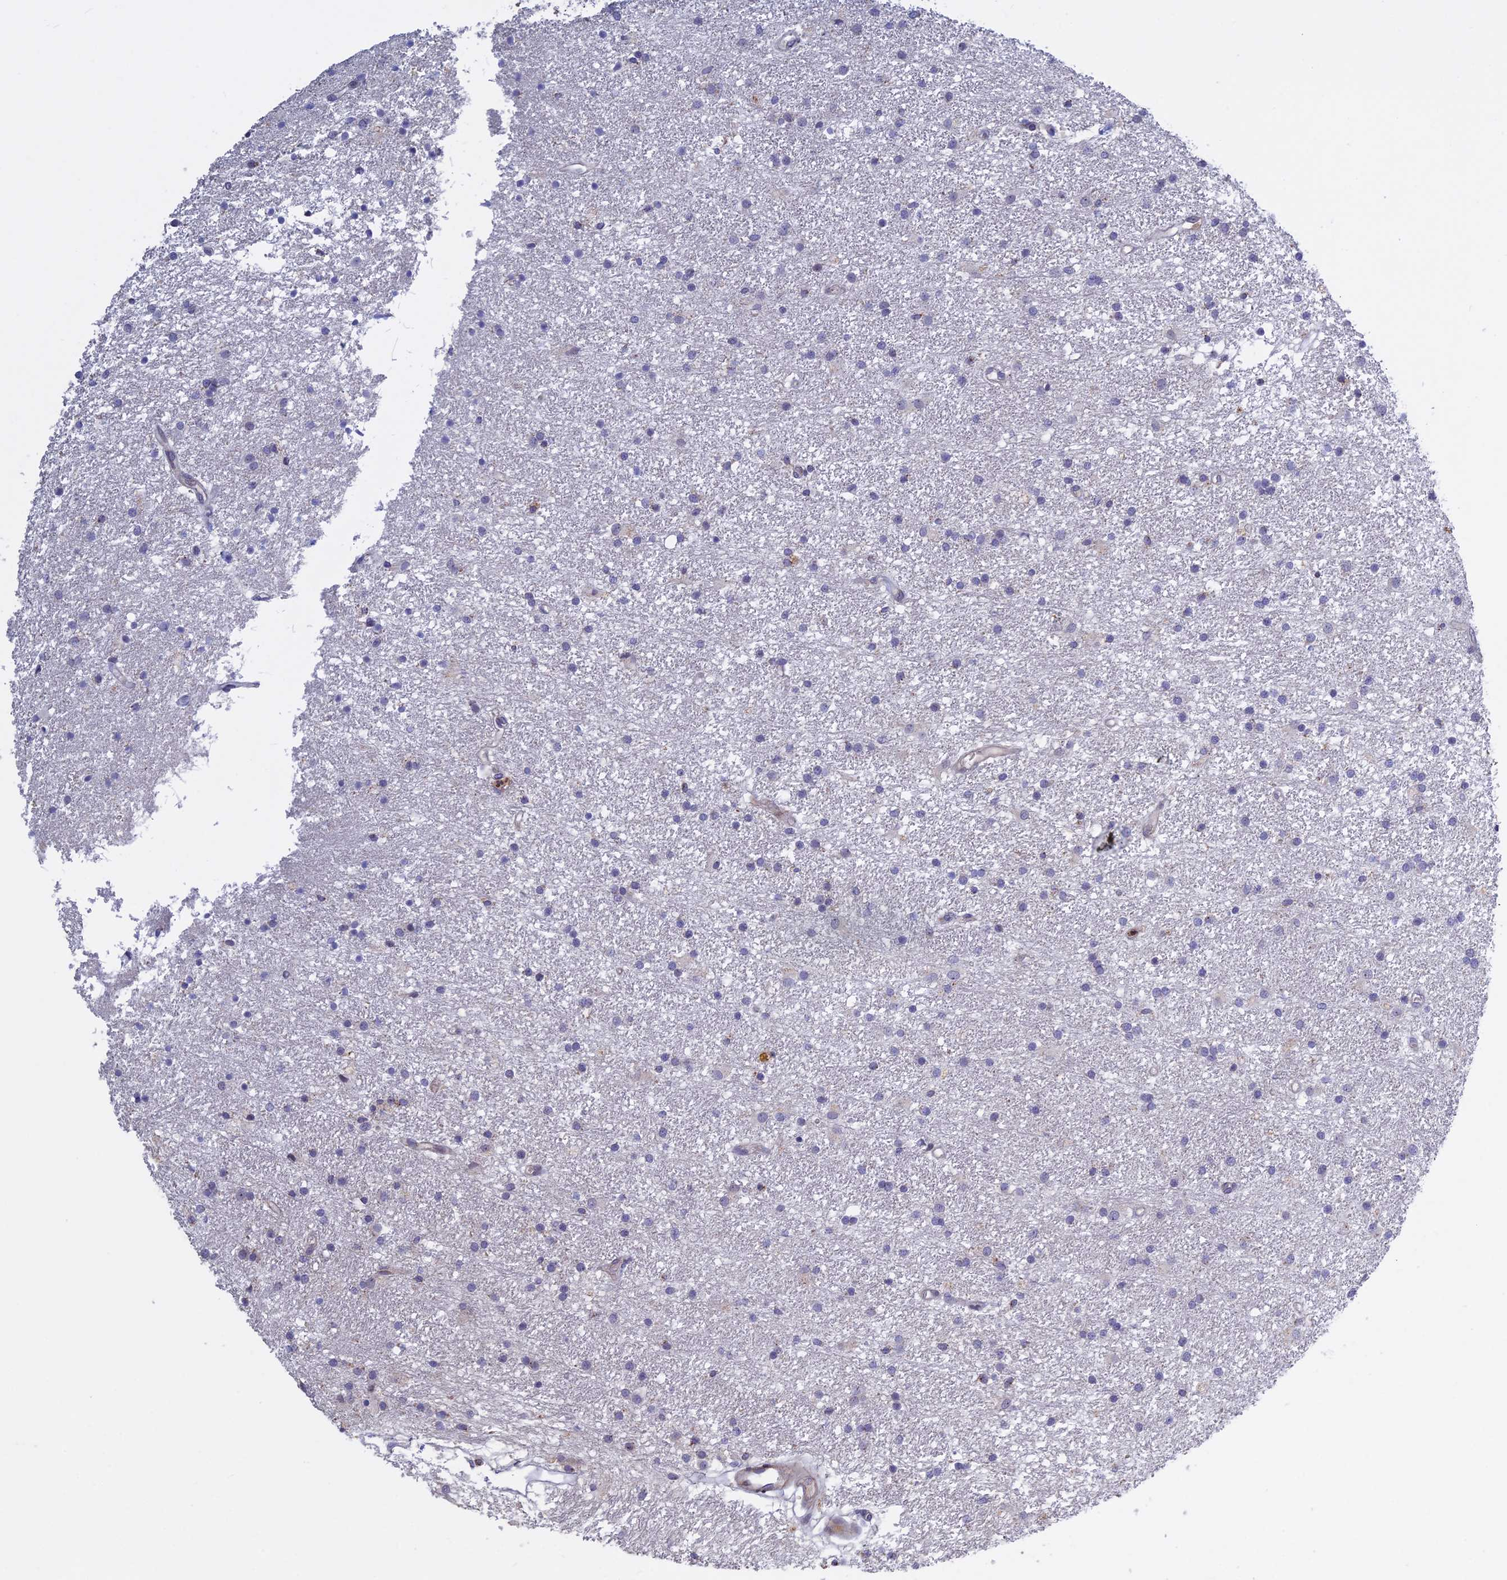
{"staining": {"intensity": "negative", "quantity": "none", "location": "none"}, "tissue": "glioma", "cell_type": "Tumor cells", "image_type": "cancer", "snomed": [{"axis": "morphology", "description": "Glioma, malignant, High grade"}, {"axis": "topography", "description": "Brain"}], "caption": "Tumor cells are negative for brown protein staining in glioma.", "gene": "LYPD5", "patient": {"sex": "male", "age": 77}}